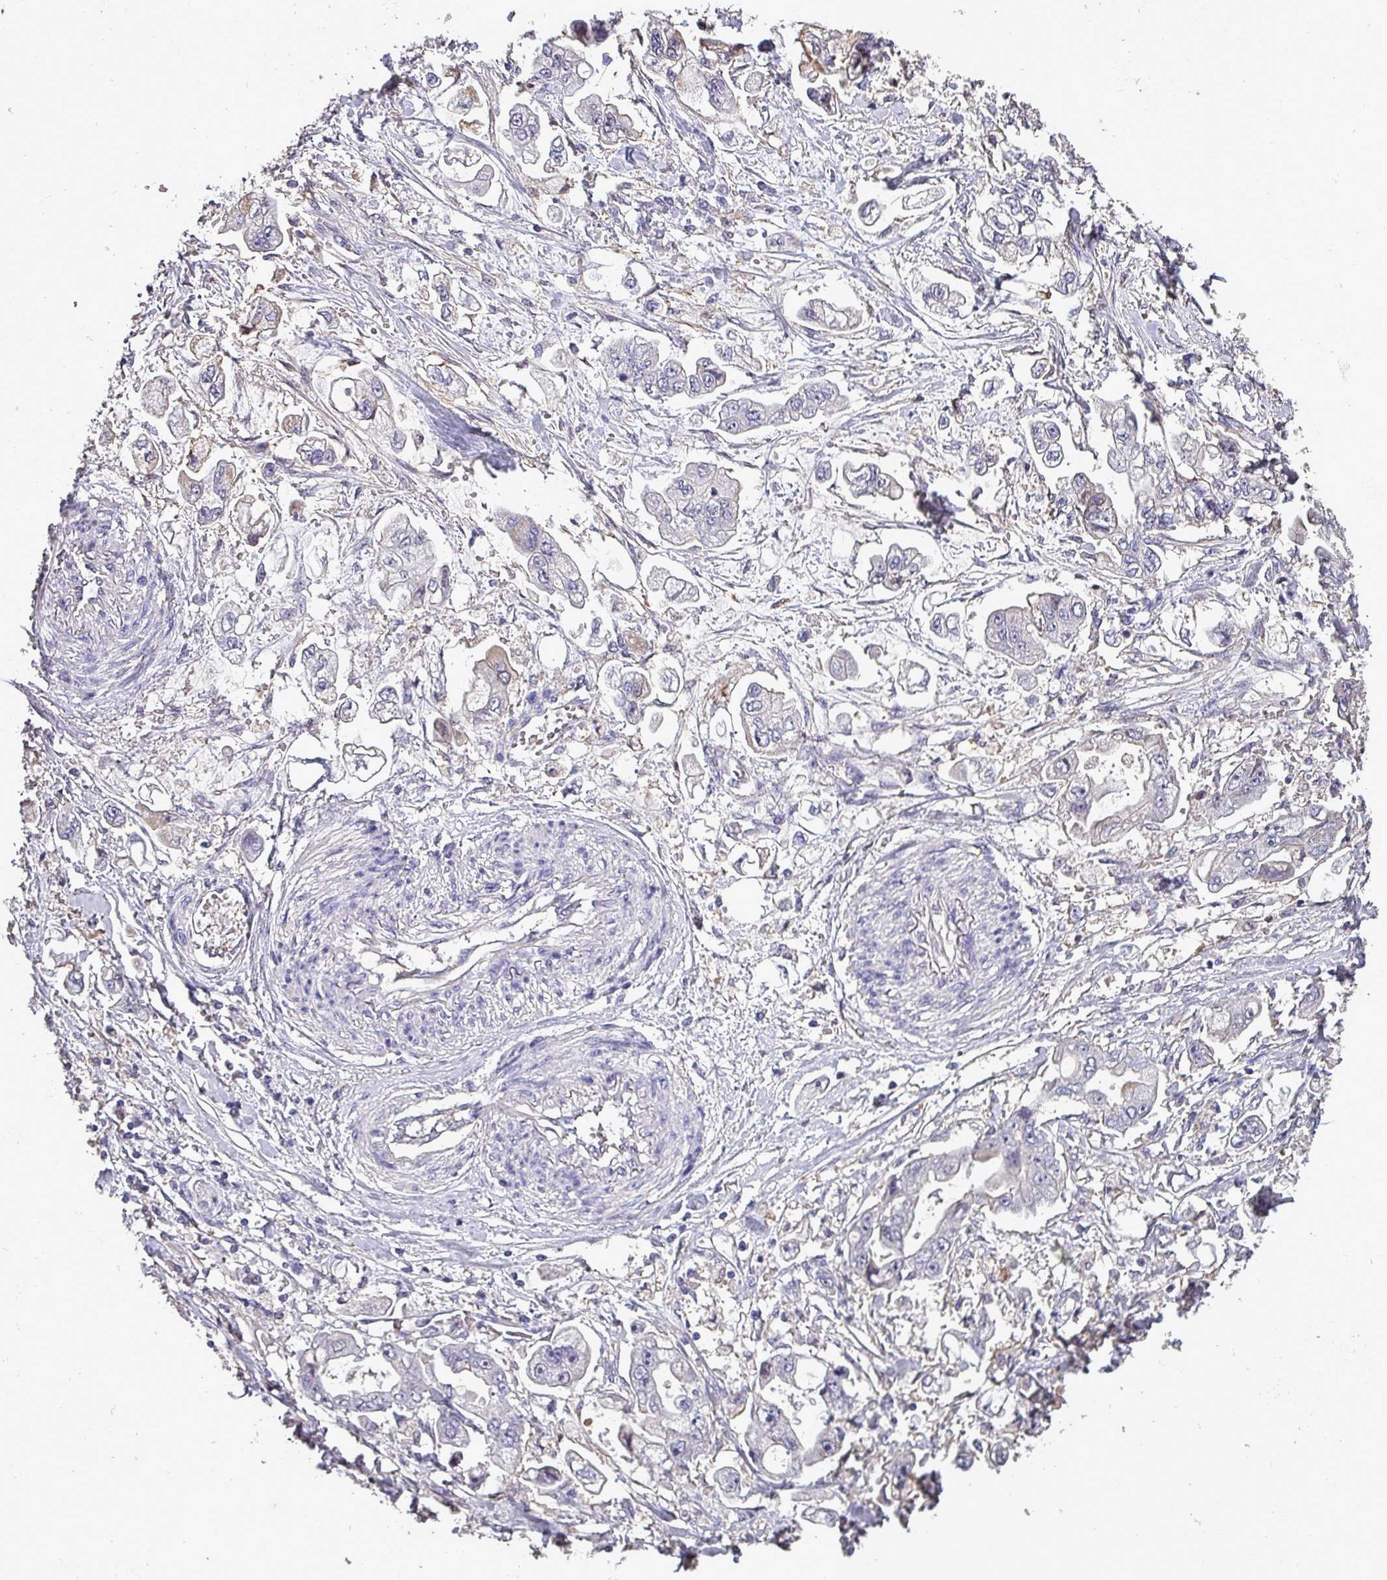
{"staining": {"intensity": "negative", "quantity": "none", "location": "none"}, "tissue": "stomach cancer", "cell_type": "Tumor cells", "image_type": "cancer", "snomed": [{"axis": "morphology", "description": "Adenocarcinoma, NOS"}, {"axis": "topography", "description": "Stomach"}], "caption": "The IHC image has no significant expression in tumor cells of stomach adenocarcinoma tissue.", "gene": "HTRA4", "patient": {"sex": "male", "age": 62}}